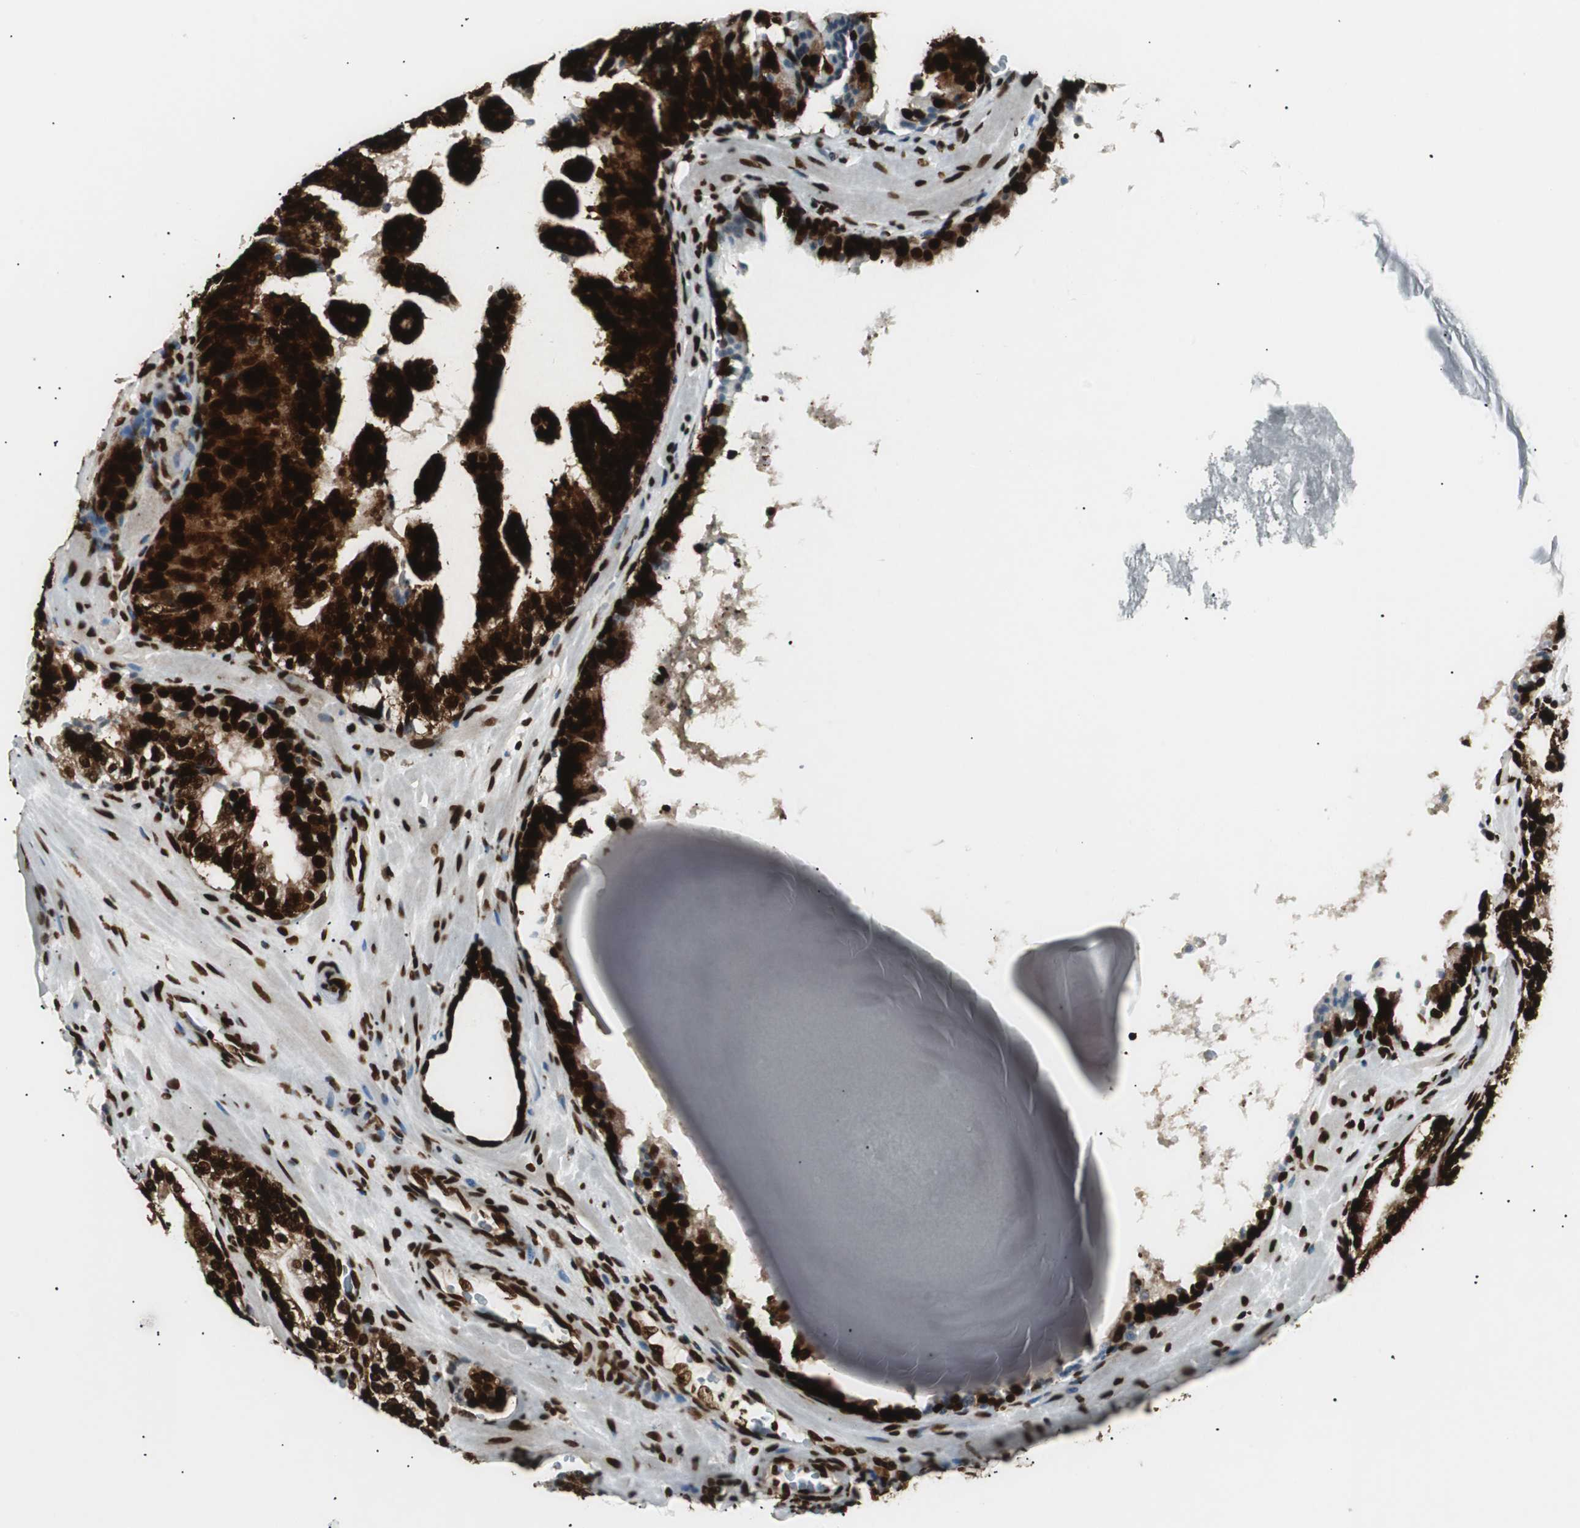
{"staining": {"intensity": "strong", "quantity": ">75%", "location": "cytoplasmic/membranous,nuclear"}, "tissue": "prostate cancer", "cell_type": "Tumor cells", "image_type": "cancer", "snomed": [{"axis": "morphology", "description": "Adenocarcinoma, High grade"}, {"axis": "topography", "description": "Prostate"}], "caption": "Protein expression analysis of human prostate adenocarcinoma (high-grade) reveals strong cytoplasmic/membranous and nuclear positivity in approximately >75% of tumor cells.", "gene": "EWSR1", "patient": {"sex": "male", "age": 68}}